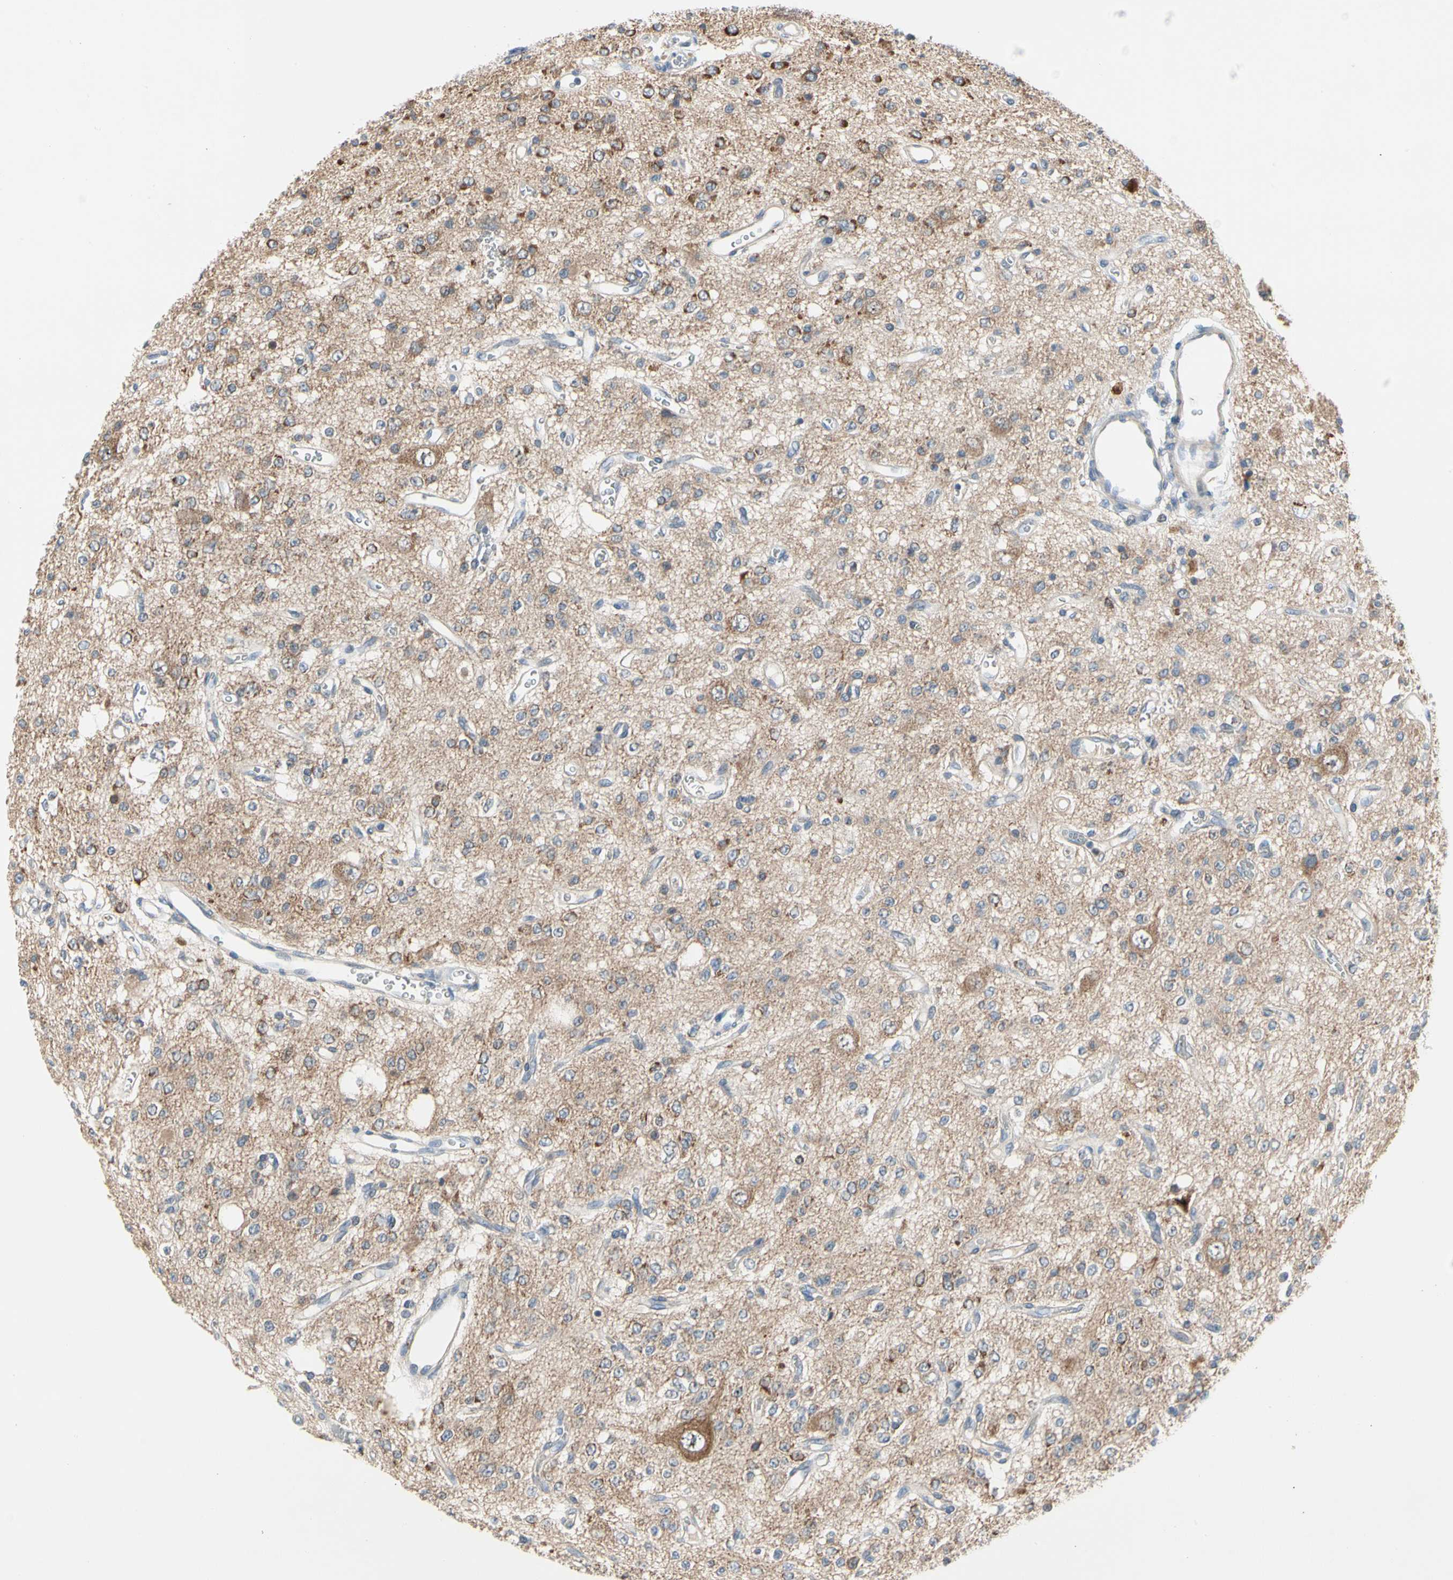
{"staining": {"intensity": "moderate", "quantity": "25%-75%", "location": "cytoplasmic/membranous"}, "tissue": "glioma", "cell_type": "Tumor cells", "image_type": "cancer", "snomed": [{"axis": "morphology", "description": "Glioma, malignant, Low grade"}, {"axis": "topography", "description": "Brain"}], "caption": "Immunohistochemistry (IHC) of malignant glioma (low-grade) exhibits medium levels of moderate cytoplasmic/membranous expression in about 25%-75% of tumor cells.", "gene": "MARK1", "patient": {"sex": "male", "age": 38}}